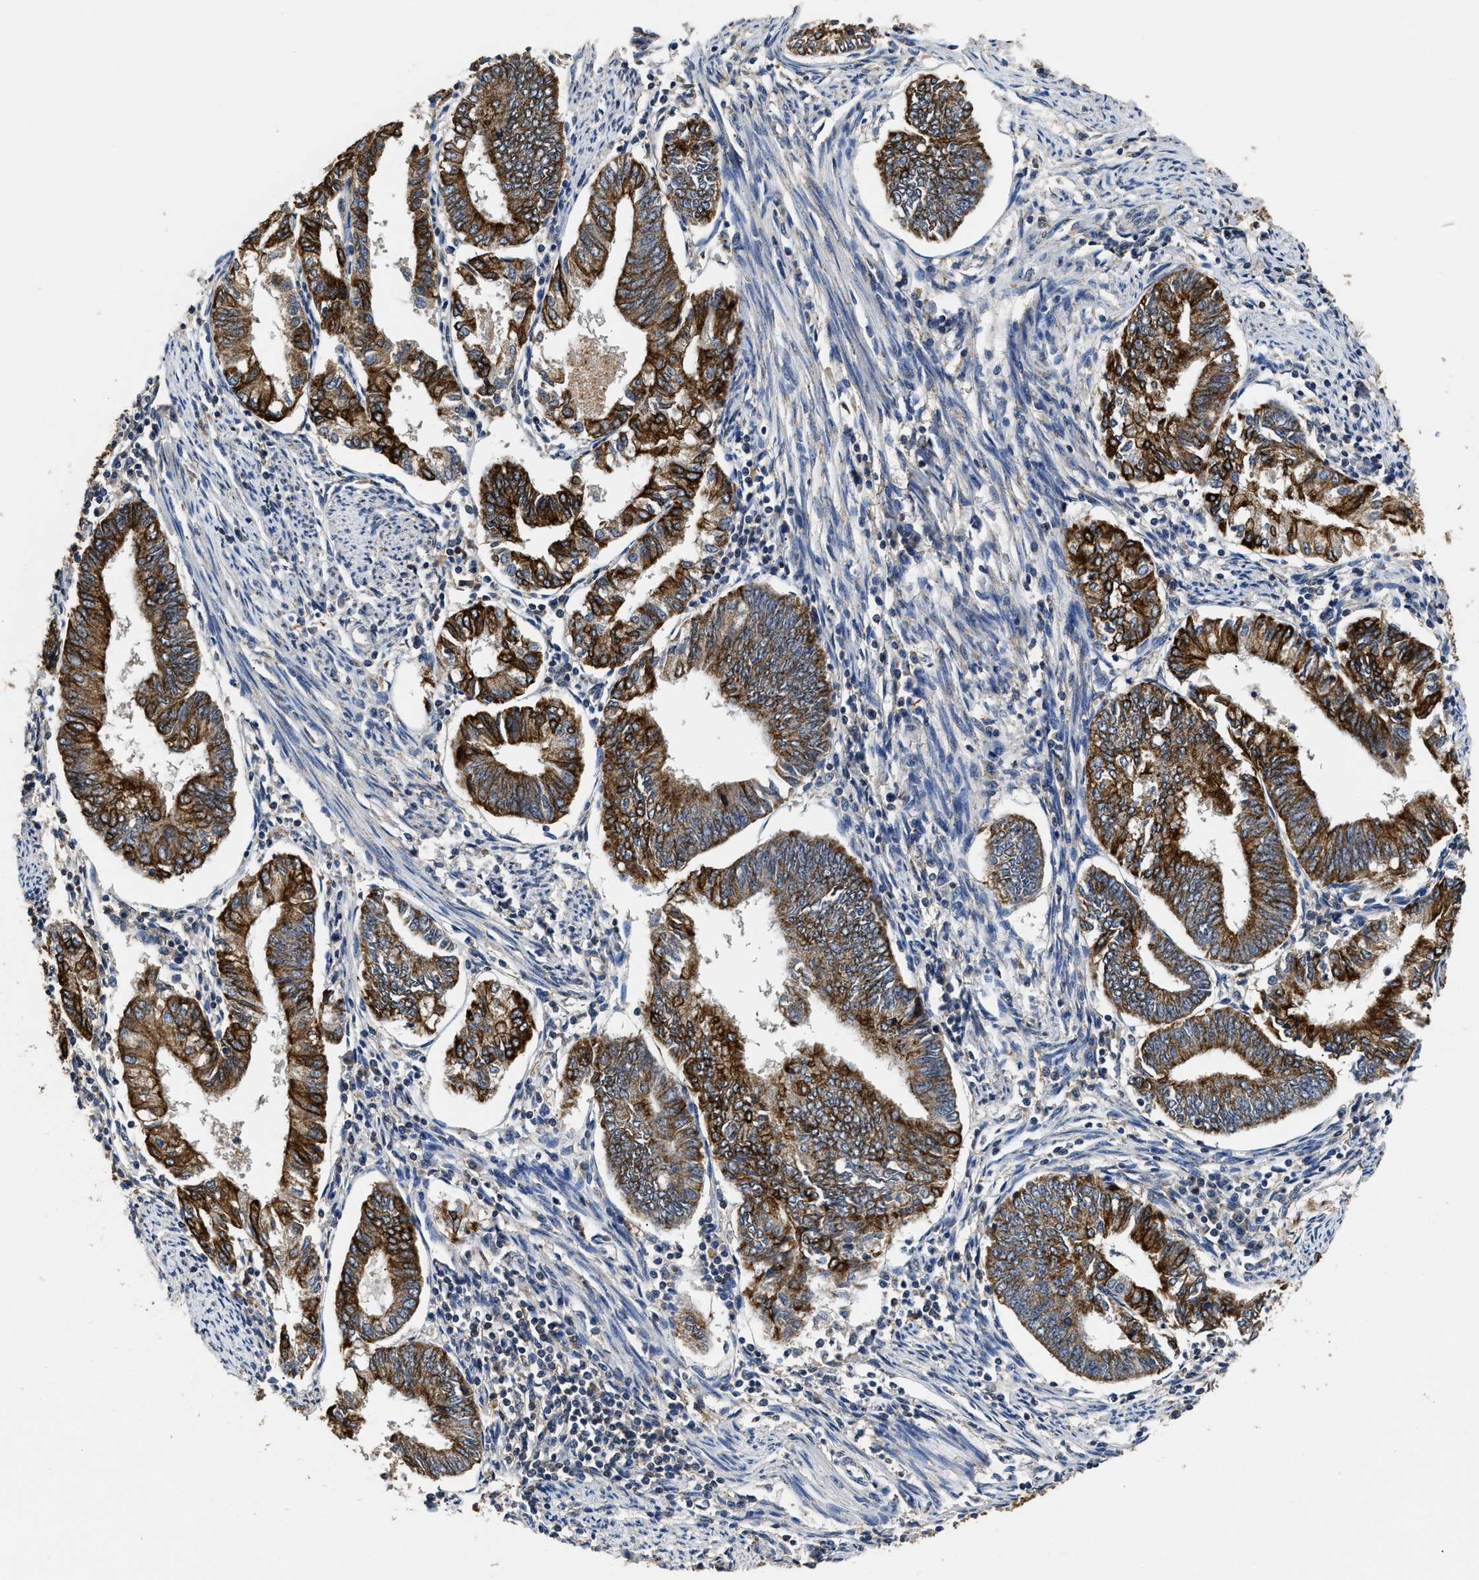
{"staining": {"intensity": "strong", "quantity": ">75%", "location": "cytoplasmic/membranous"}, "tissue": "endometrial cancer", "cell_type": "Tumor cells", "image_type": "cancer", "snomed": [{"axis": "morphology", "description": "Adenocarcinoma, NOS"}, {"axis": "topography", "description": "Endometrium"}], "caption": "Human adenocarcinoma (endometrial) stained for a protein (brown) exhibits strong cytoplasmic/membranous positive positivity in about >75% of tumor cells.", "gene": "CTNNA1", "patient": {"sex": "female", "age": 86}}